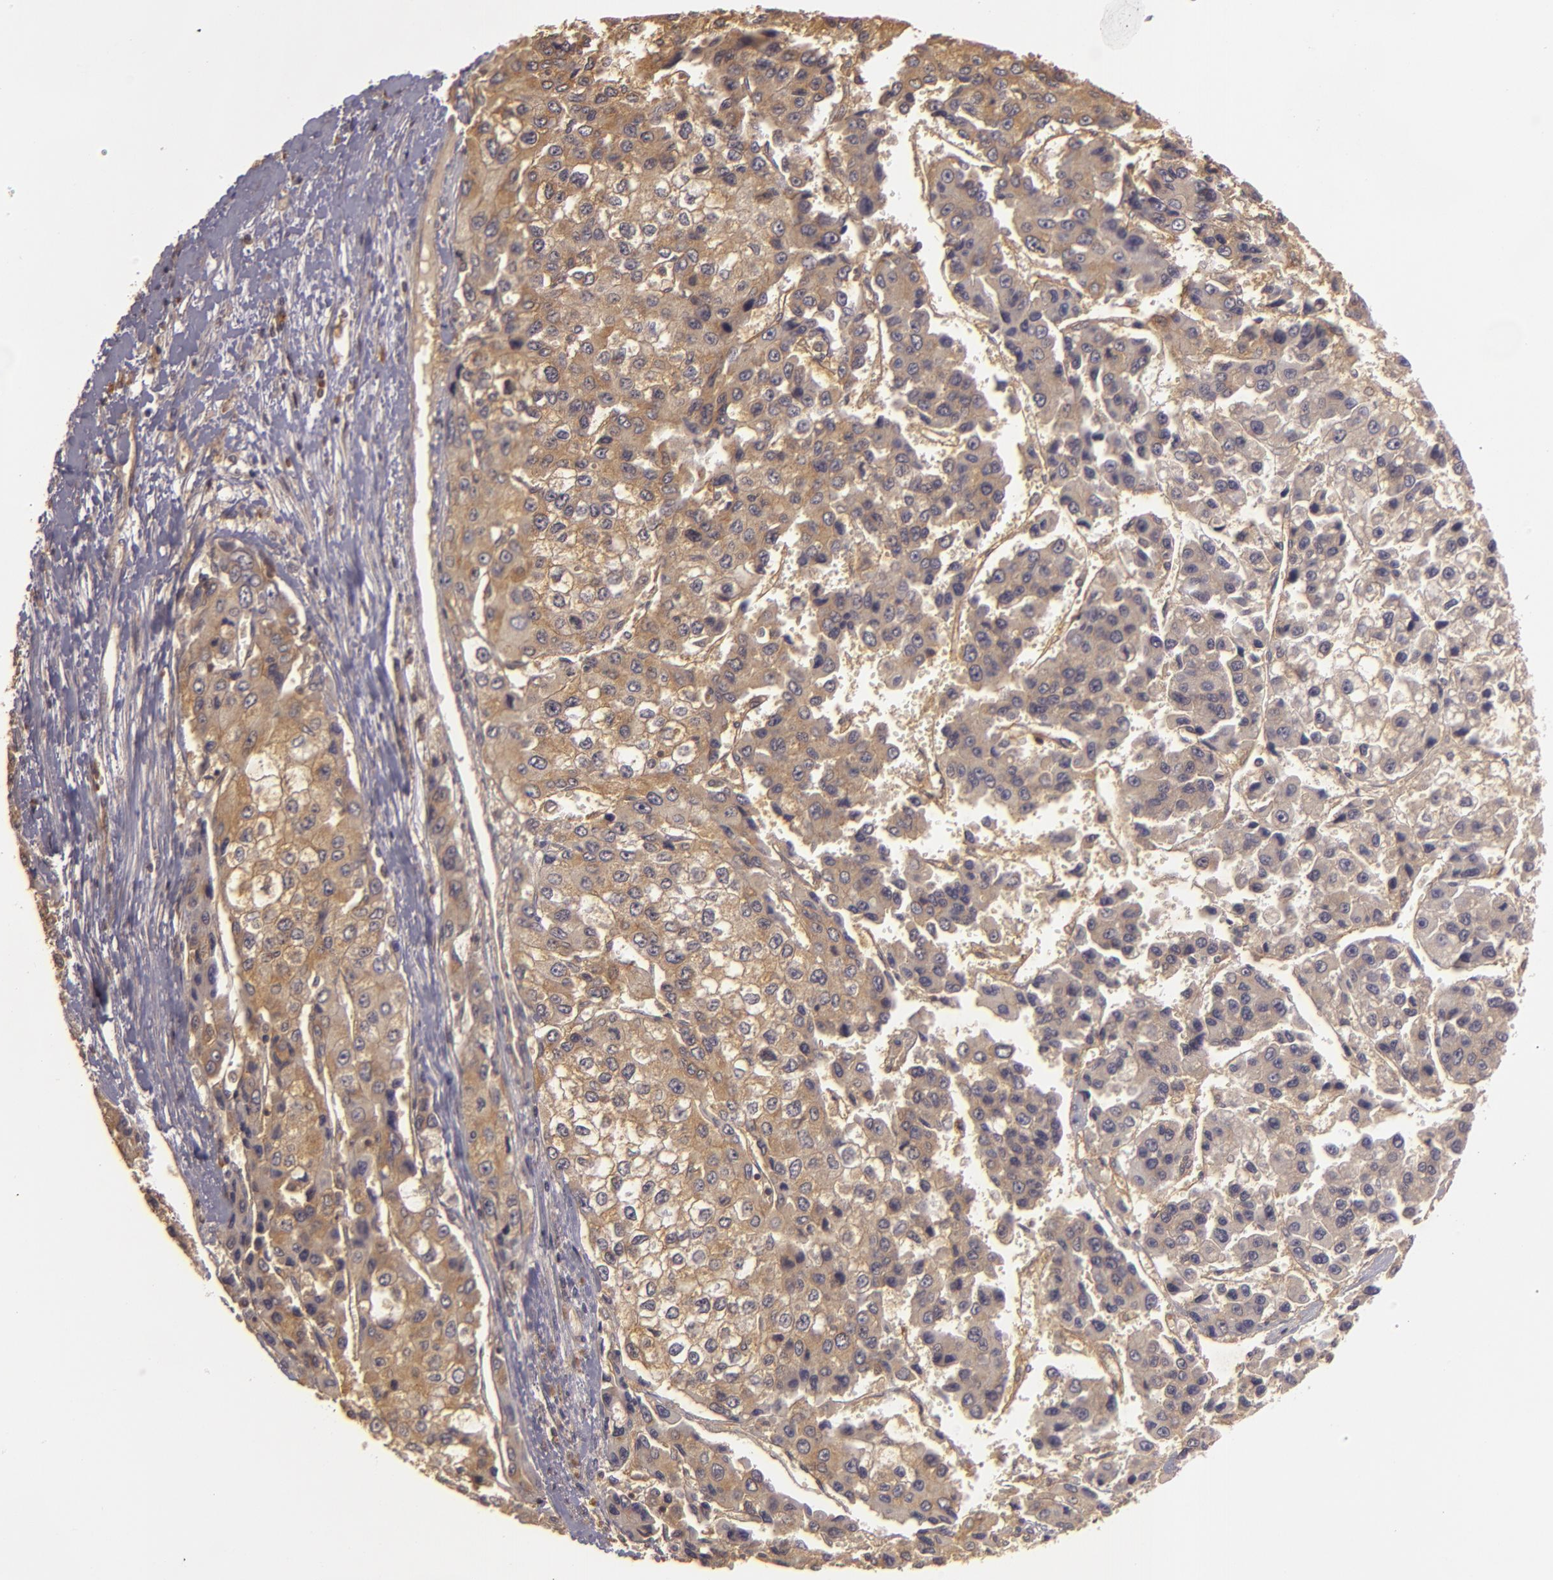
{"staining": {"intensity": "weak", "quantity": ">75%", "location": "cytoplasmic/membranous"}, "tissue": "liver cancer", "cell_type": "Tumor cells", "image_type": "cancer", "snomed": [{"axis": "morphology", "description": "Carcinoma, Hepatocellular, NOS"}, {"axis": "topography", "description": "Liver"}], "caption": "Immunohistochemistry staining of liver cancer (hepatocellular carcinoma), which reveals low levels of weak cytoplasmic/membranous positivity in about >75% of tumor cells indicating weak cytoplasmic/membranous protein expression. The staining was performed using DAB (brown) for protein detection and nuclei were counterstained in hematoxylin (blue).", "gene": "HRAS", "patient": {"sex": "female", "age": 66}}